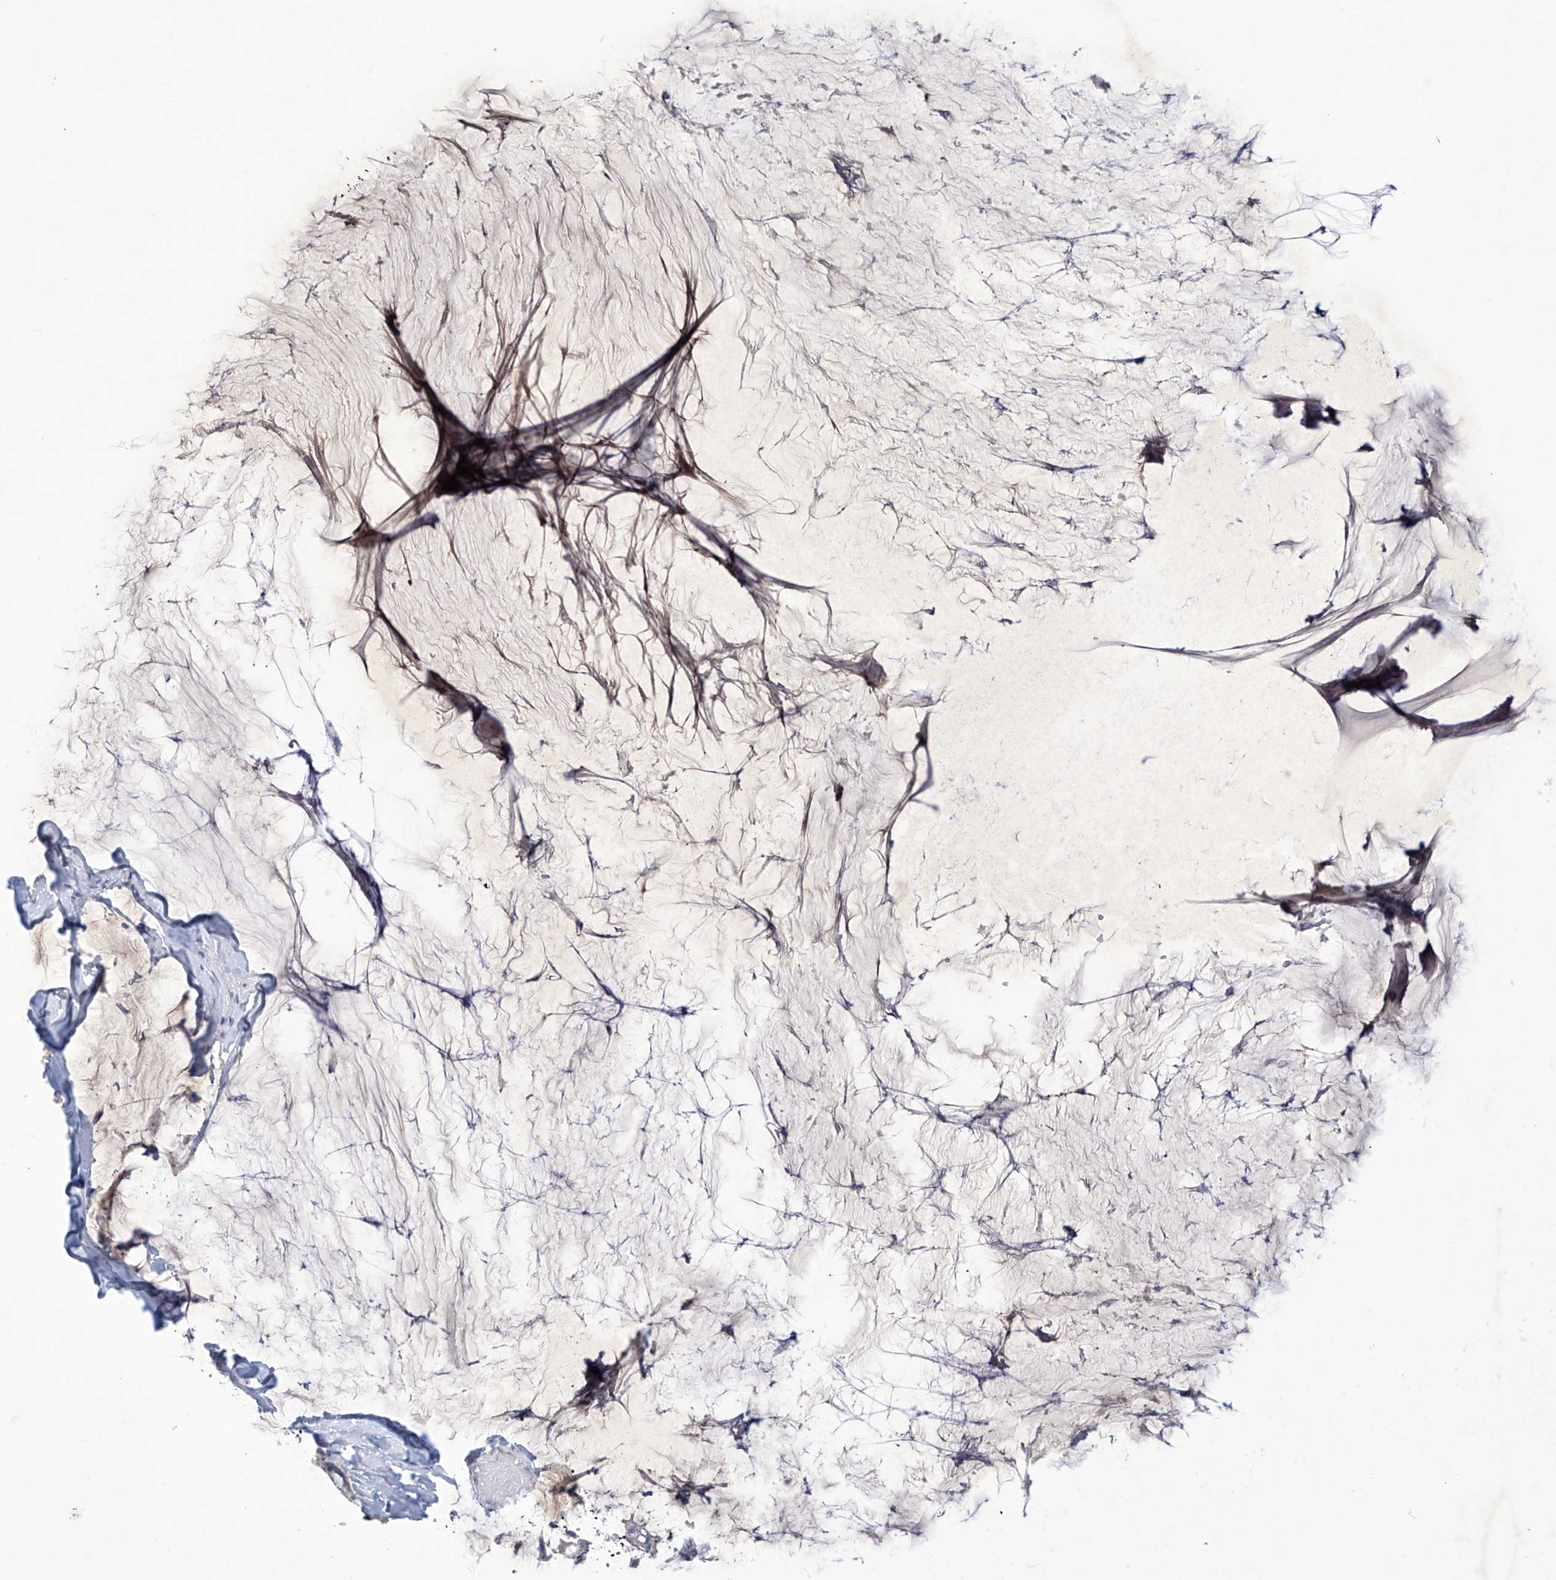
{"staining": {"intensity": "negative", "quantity": "none", "location": "none"}, "tissue": "ovarian cancer", "cell_type": "Tumor cells", "image_type": "cancer", "snomed": [{"axis": "morphology", "description": "Cystadenocarcinoma, mucinous, NOS"}, {"axis": "topography", "description": "Ovary"}], "caption": "The immunohistochemistry (IHC) micrograph has no significant expression in tumor cells of mucinous cystadenocarcinoma (ovarian) tissue.", "gene": "IBA57", "patient": {"sex": "female", "age": 39}}